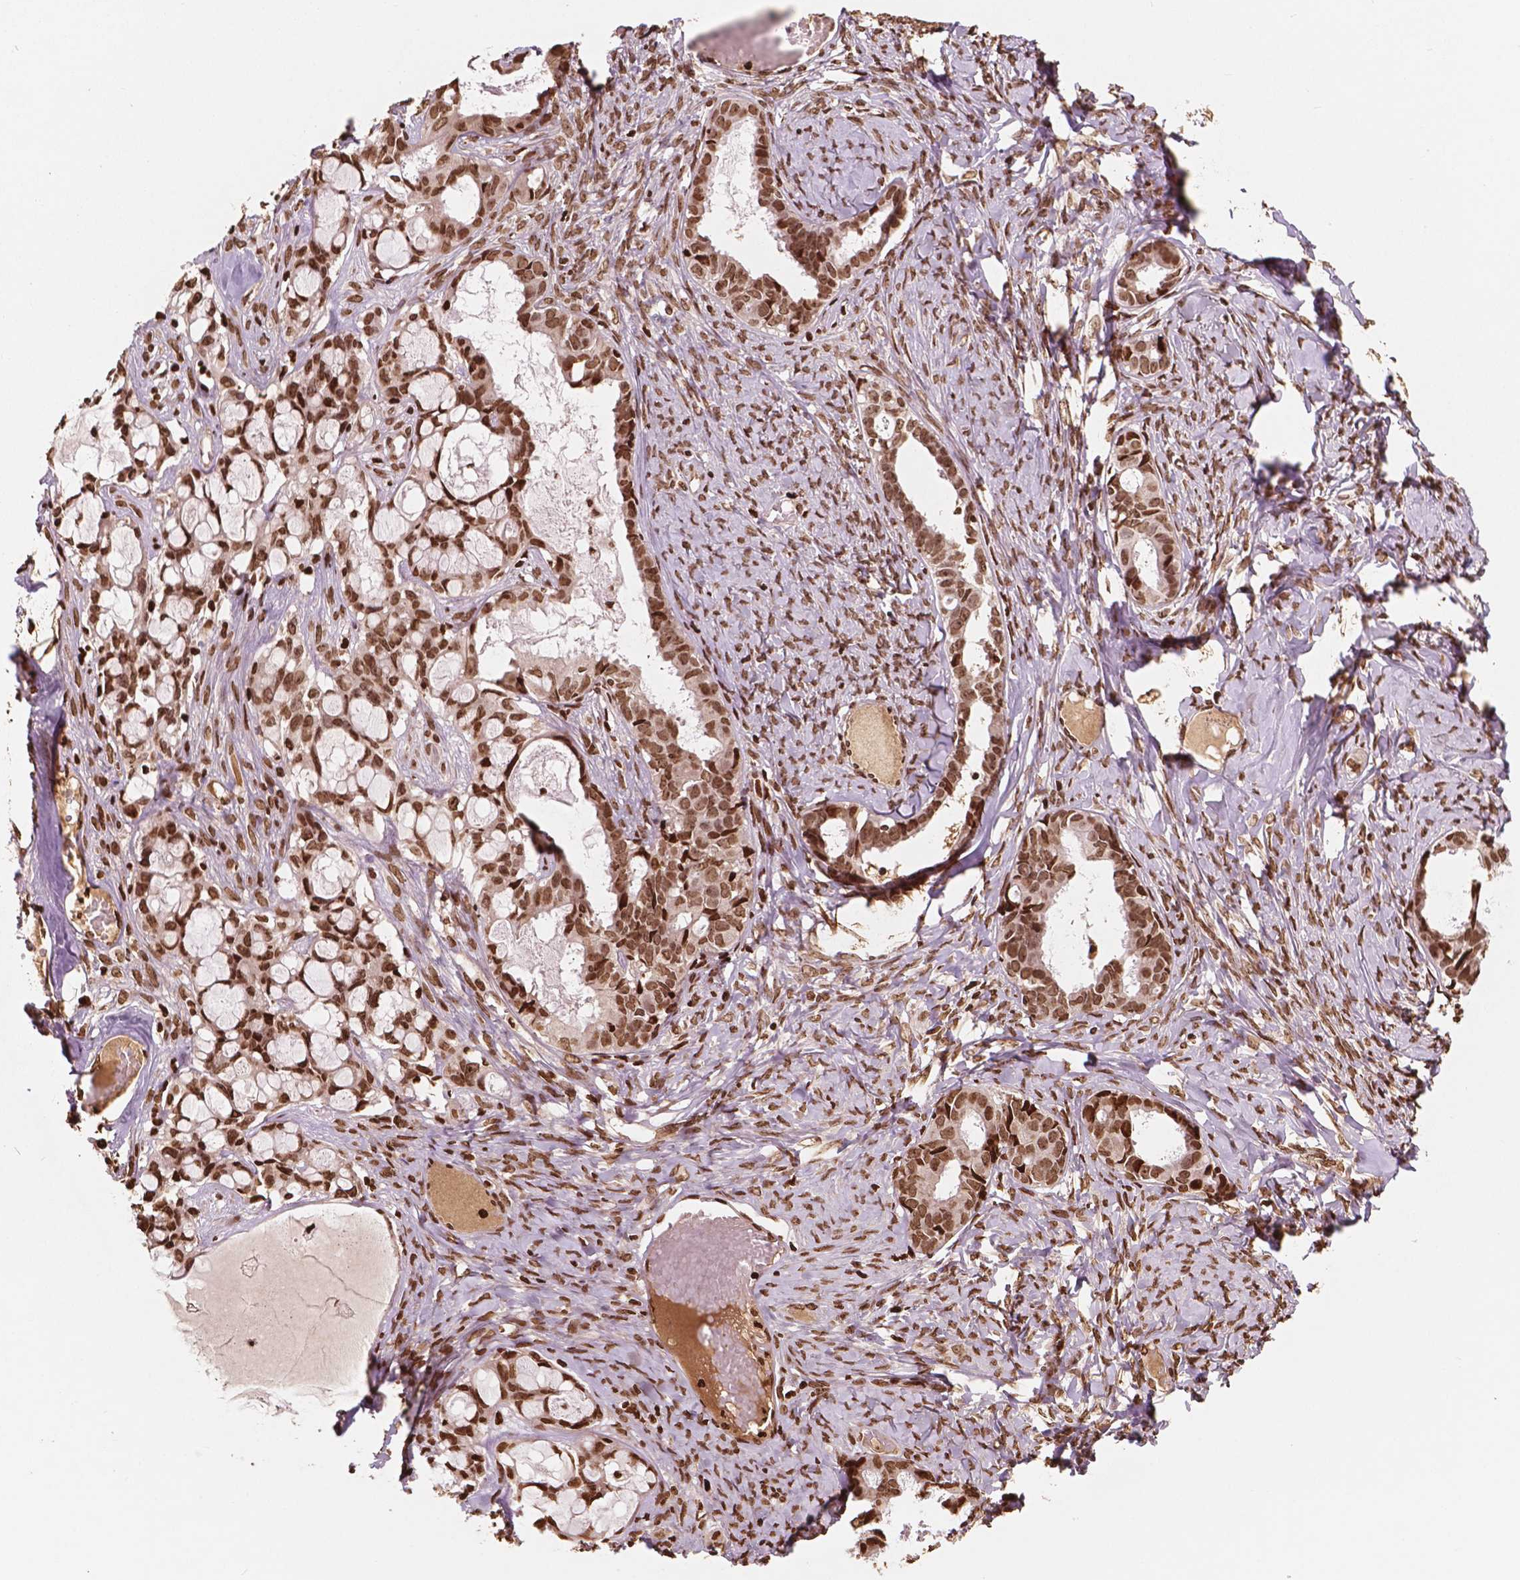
{"staining": {"intensity": "strong", "quantity": ">75%", "location": "nuclear"}, "tissue": "ovarian cancer", "cell_type": "Tumor cells", "image_type": "cancer", "snomed": [{"axis": "morphology", "description": "Cystadenocarcinoma, serous, NOS"}, {"axis": "topography", "description": "Ovary"}], "caption": "Brown immunohistochemical staining in human ovarian serous cystadenocarcinoma exhibits strong nuclear positivity in approximately >75% of tumor cells.", "gene": "H3C7", "patient": {"sex": "female", "age": 69}}